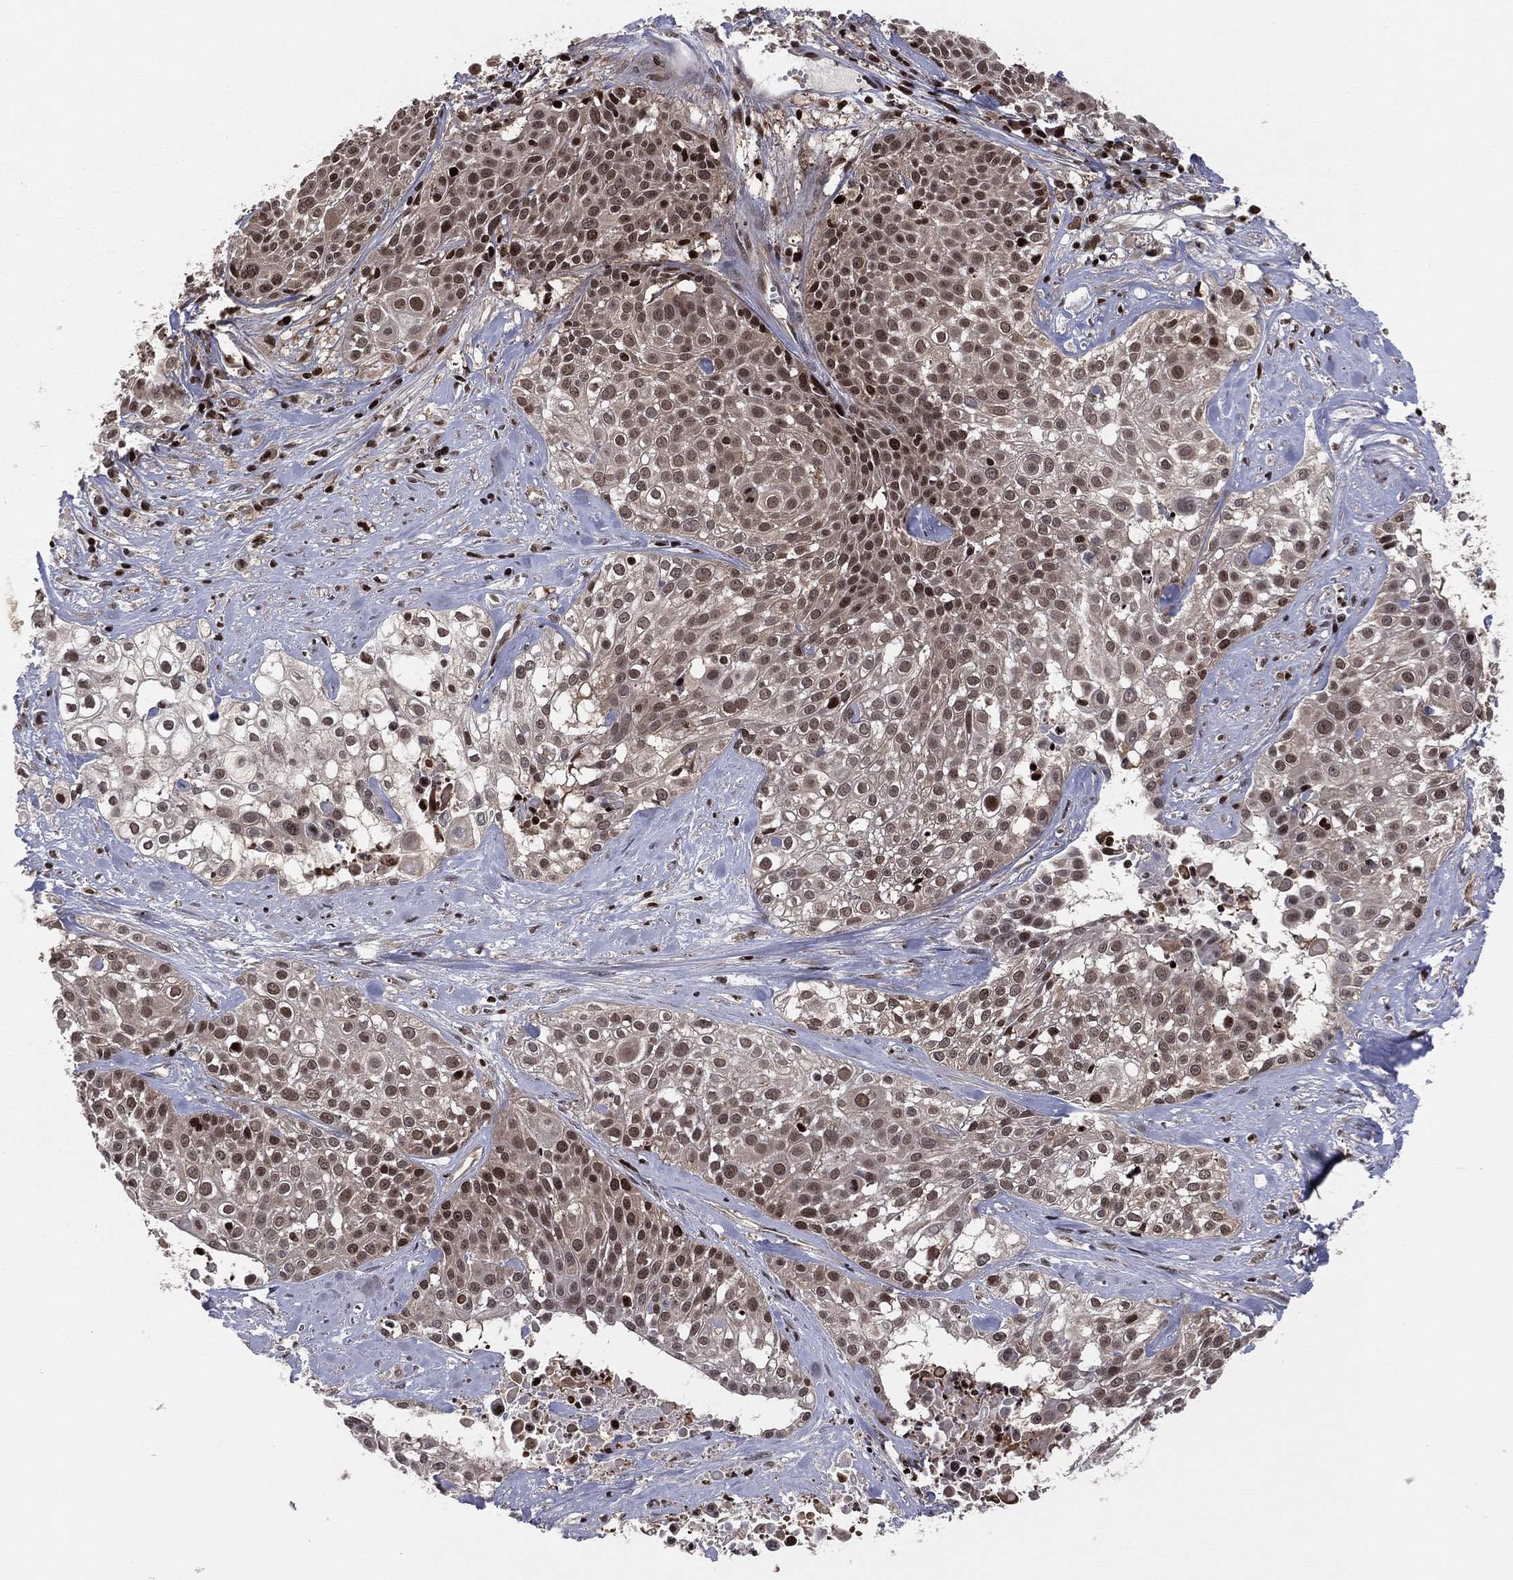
{"staining": {"intensity": "strong", "quantity": "<25%", "location": "cytoplasmic/membranous,nuclear"}, "tissue": "cervical cancer", "cell_type": "Tumor cells", "image_type": "cancer", "snomed": [{"axis": "morphology", "description": "Squamous cell carcinoma, NOS"}, {"axis": "topography", "description": "Cervix"}], "caption": "Cervical cancer stained for a protein (brown) demonstrates strong cytoplasmic/membranous and nuclear positive positivity in about <25% of tumor cells.", "gene": "PSMA1", "patient": {"sex": "female", "age": 39}}